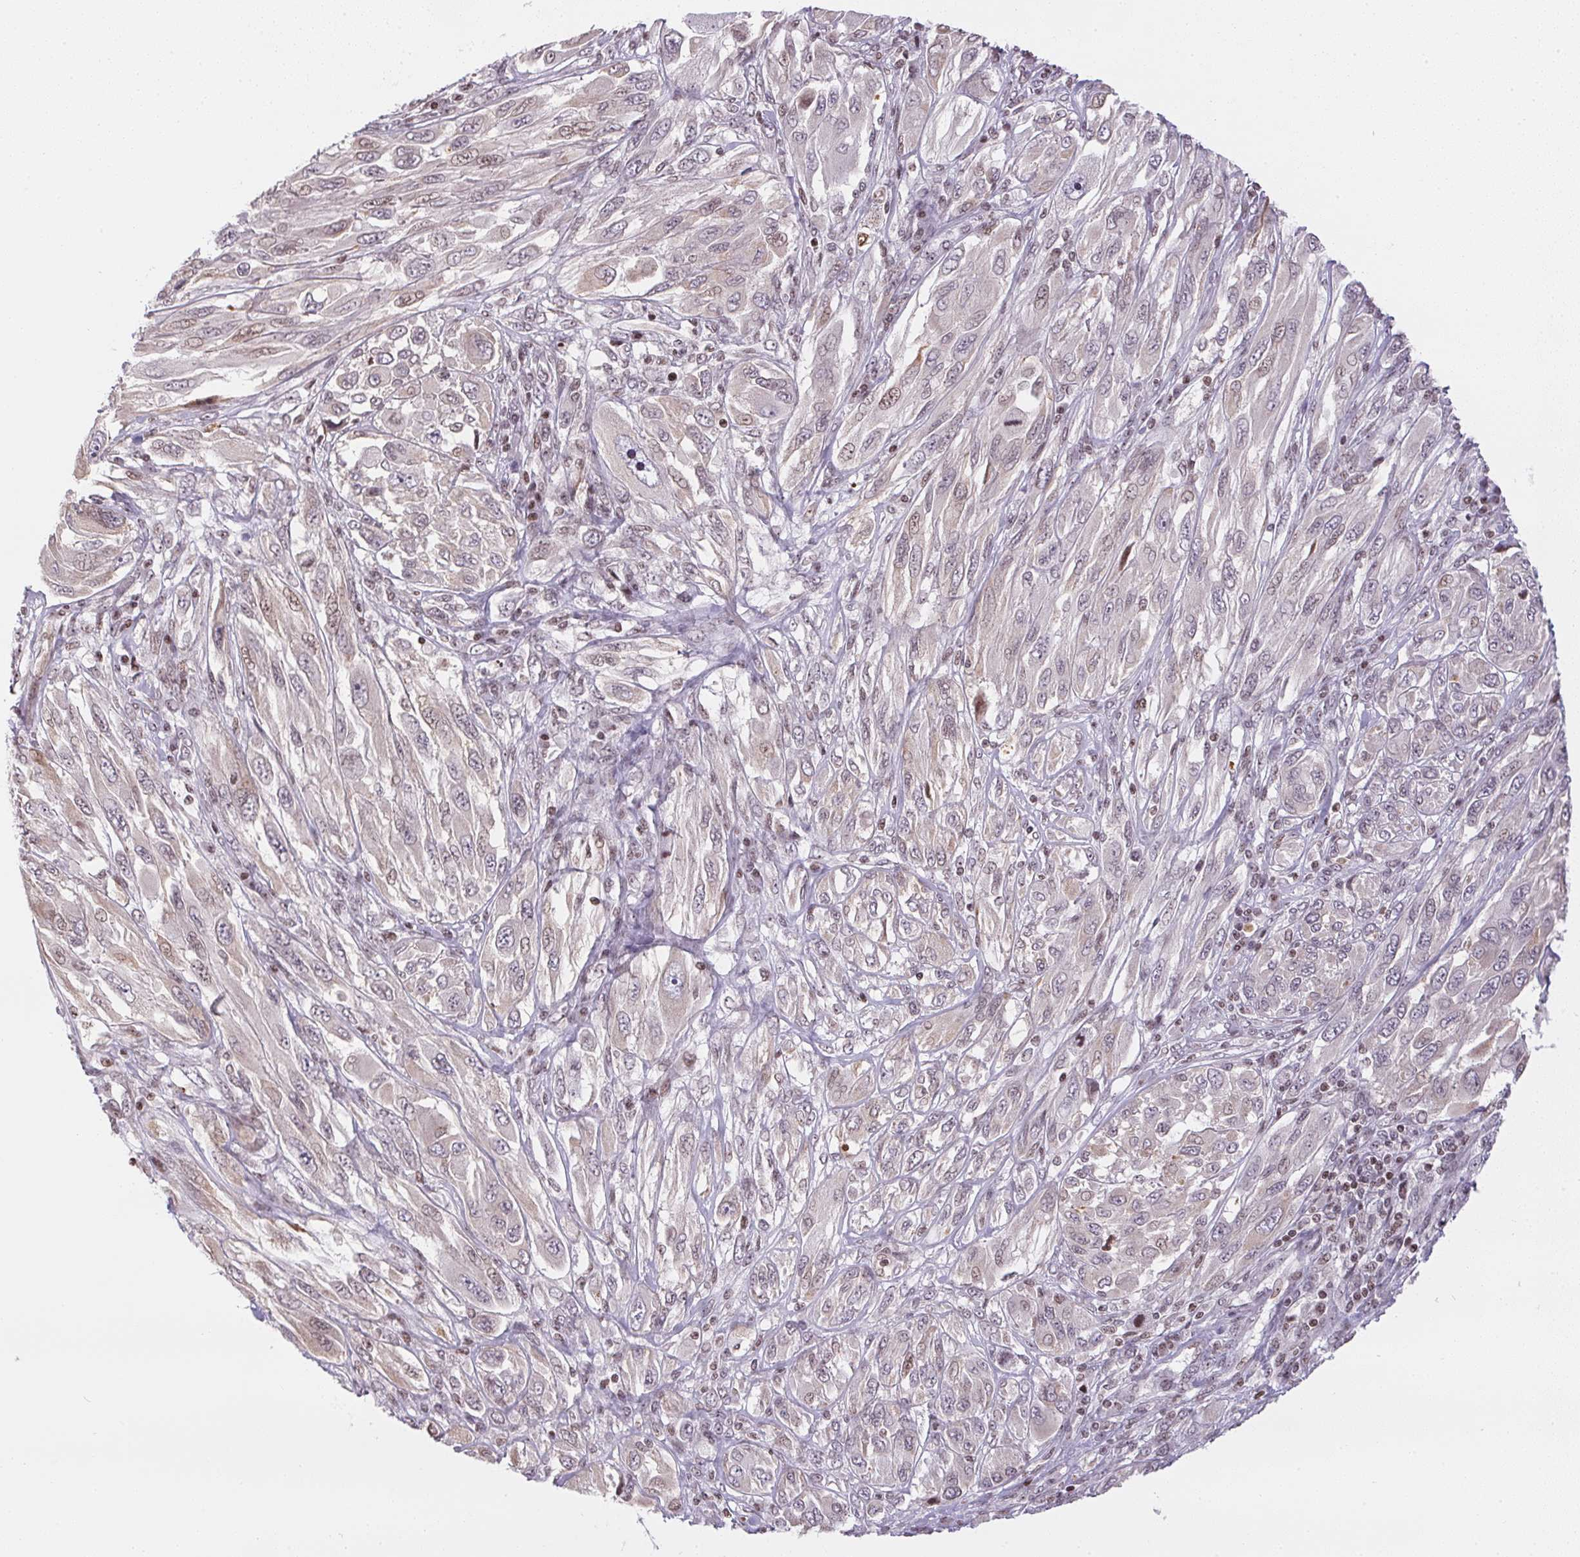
{"staining": {"intensity": "weak", "quantity": "25%-75%", "location": "nuclear"}, "tissue": "melanoma", "cell_type": "Tumor cells", "image_type": "cancer", "snomed": [{"axis": "morphology", "description": "Malignant melanoma, NOS"}, {"axis": "topography", "description": "Skin"}], "caption": "DAB (3,3'-diaminobenzidine) immunohistochemical staining of melanoma shows weak nuclear protein expression in approximately 25%-75% of tumor cells.", "gene": "RNF181", "patient": {"sex": "female", "age": 91}}